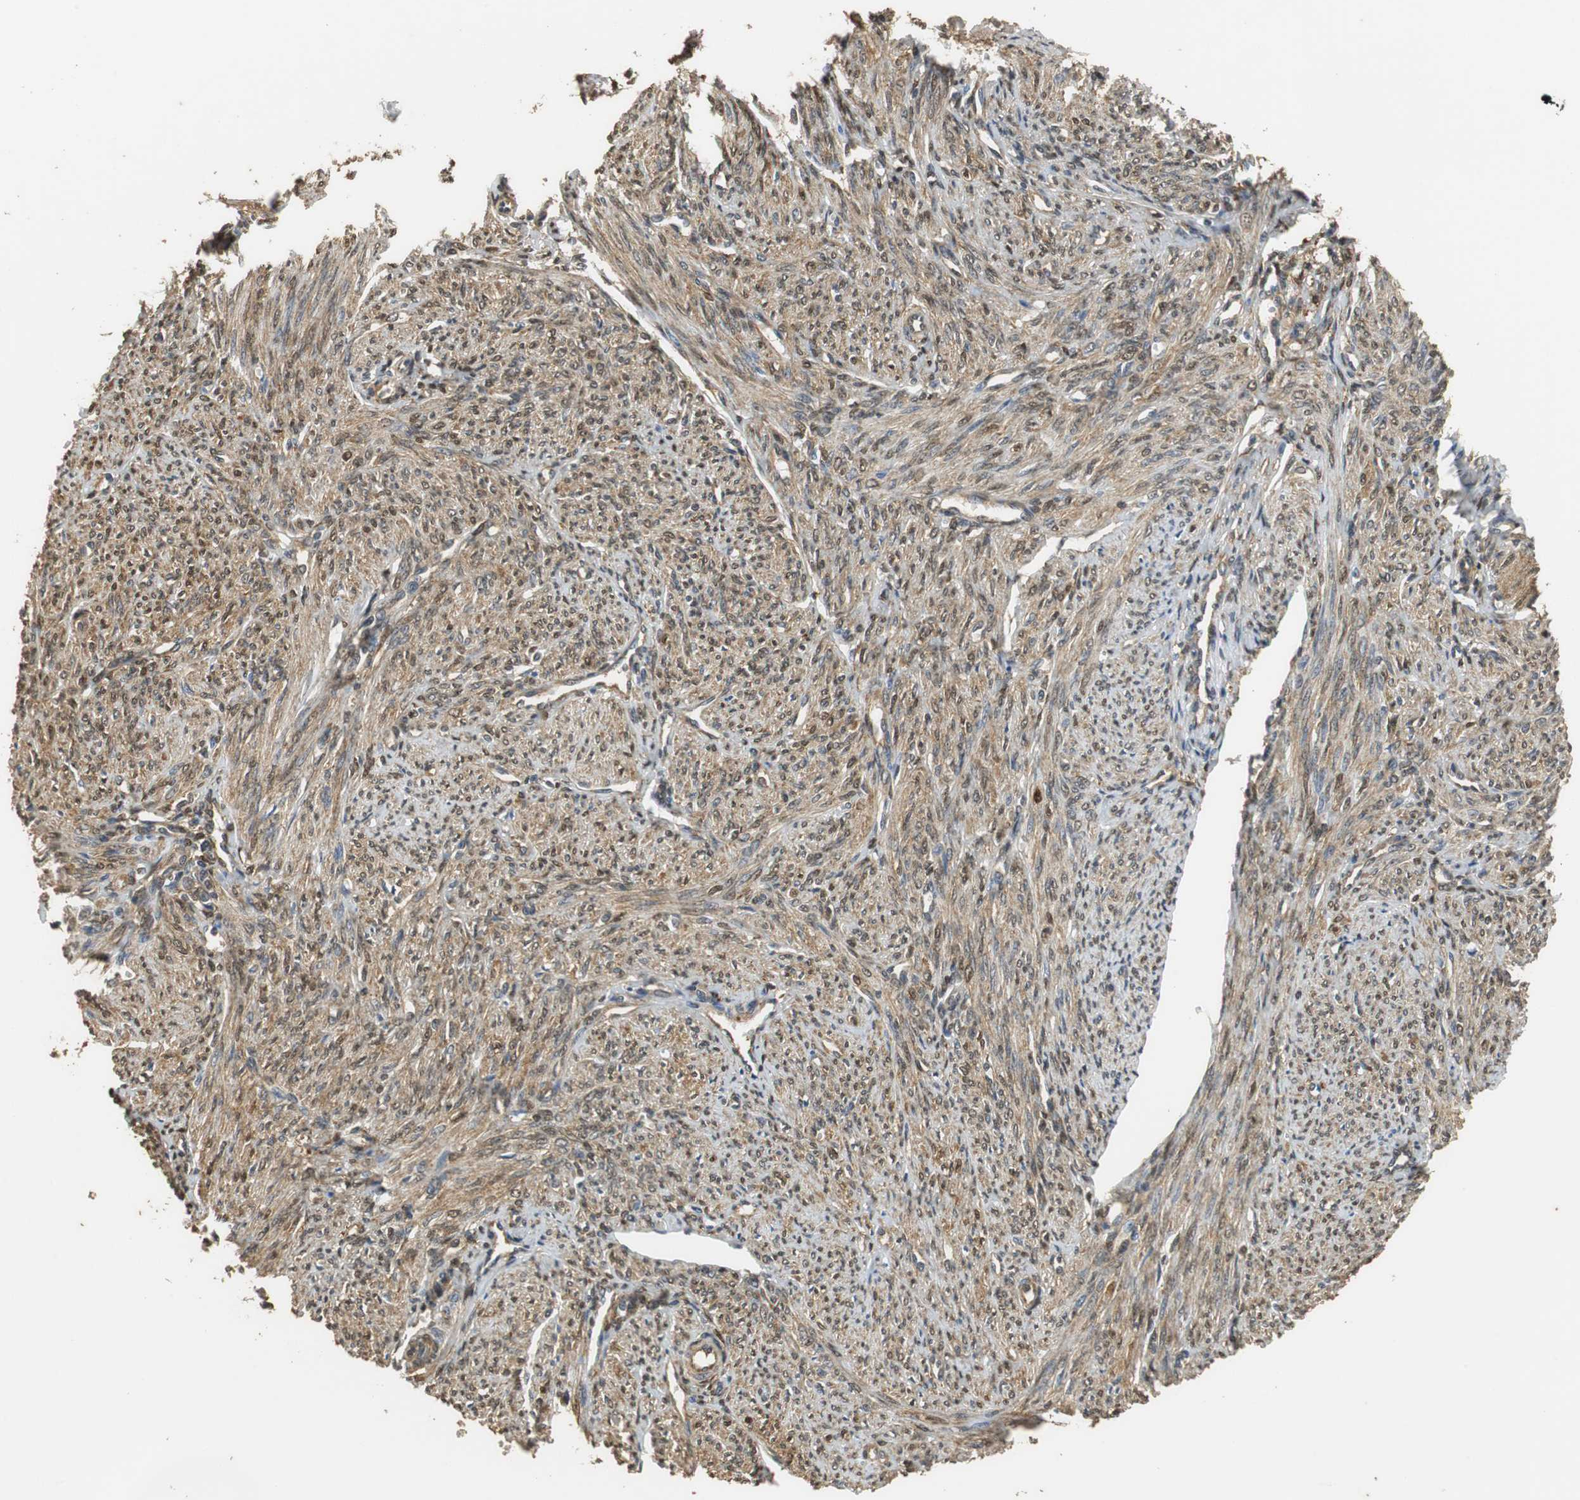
{"staining": {"intensity": "moderate", "quantity": "25%-75%", "location": "cytoplasmic/membranous,nuclear"}, "tissue": "smooth muscle", "cell_type": "Smooth muscle cells", "image_type": "normal", "snomed": [{"axis": "morphology", "description": "Normal tissue, NOS"}, {"axis": "topography", "description": "Smooth muscle"}], "caption": "Immunohistochemical staining of normal smooth muscle shows 25%-75% levels of moderate cytoplasmic/membranous,nuclear protein expression in approximately 25%-75% of smooth muscle cells.", "gene": "UBQLN2", "patient": {"sex": "female", "age": 65}}